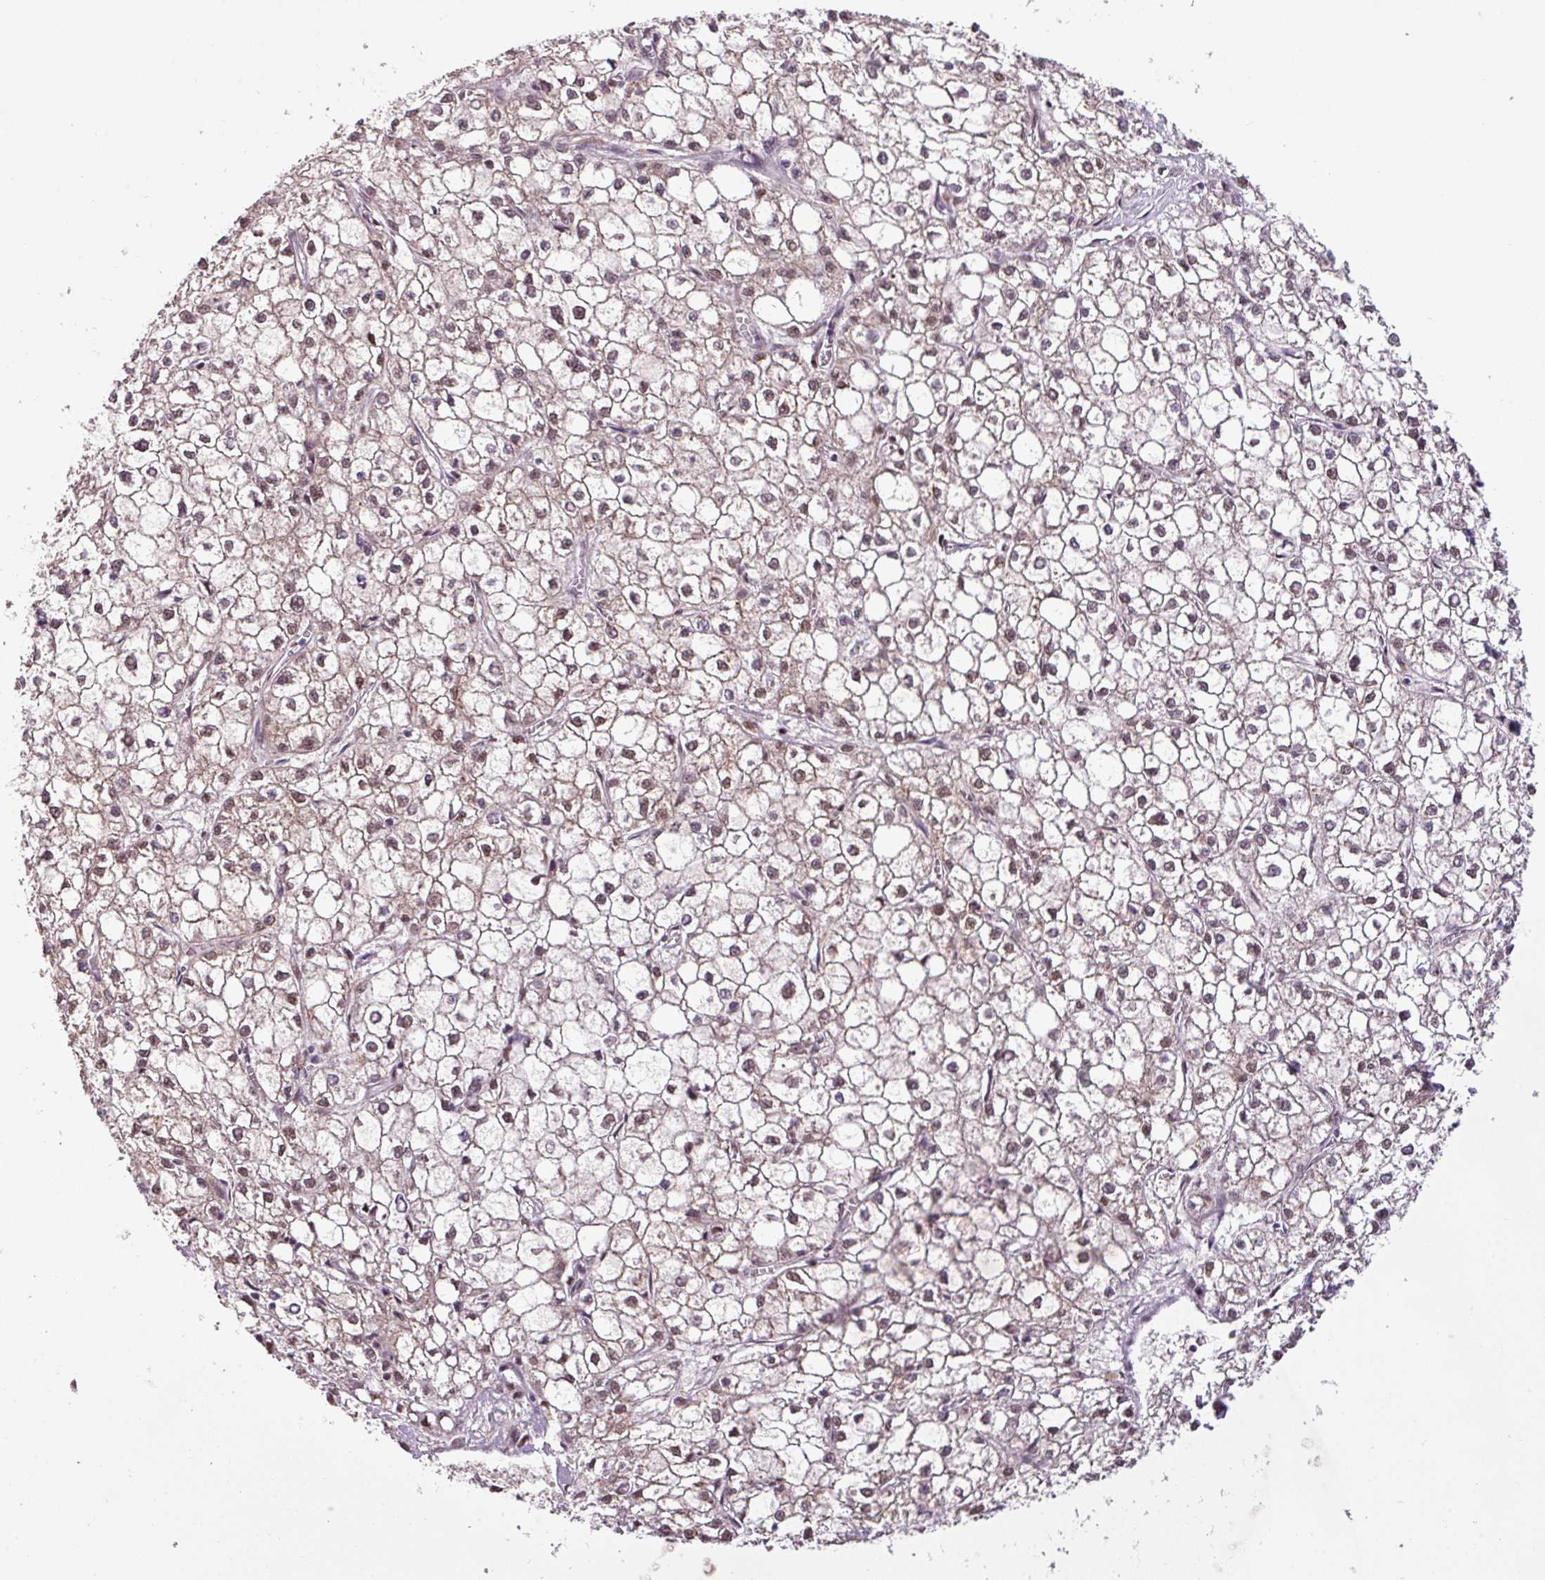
{"staining": {"intensity": "moderate", "quantity": ">75%", "location": "nuclear"}, "tissue": "liver cancer", "cell_type": "Tumor cells", "image_type": "cancer", "snomed": [{"axis": "morphology", "description": "Carcinoma, Hepatocellular, NOS"}, {"axis": "topography", "description": "Liver"}], "caption": "IHC of liver cancer exhibits medium levels of moderate nuclear positivity in about >75% of tumor cells.", "gene": "IRF2BPL", "patient": {"sex": "female", "age": 43}}